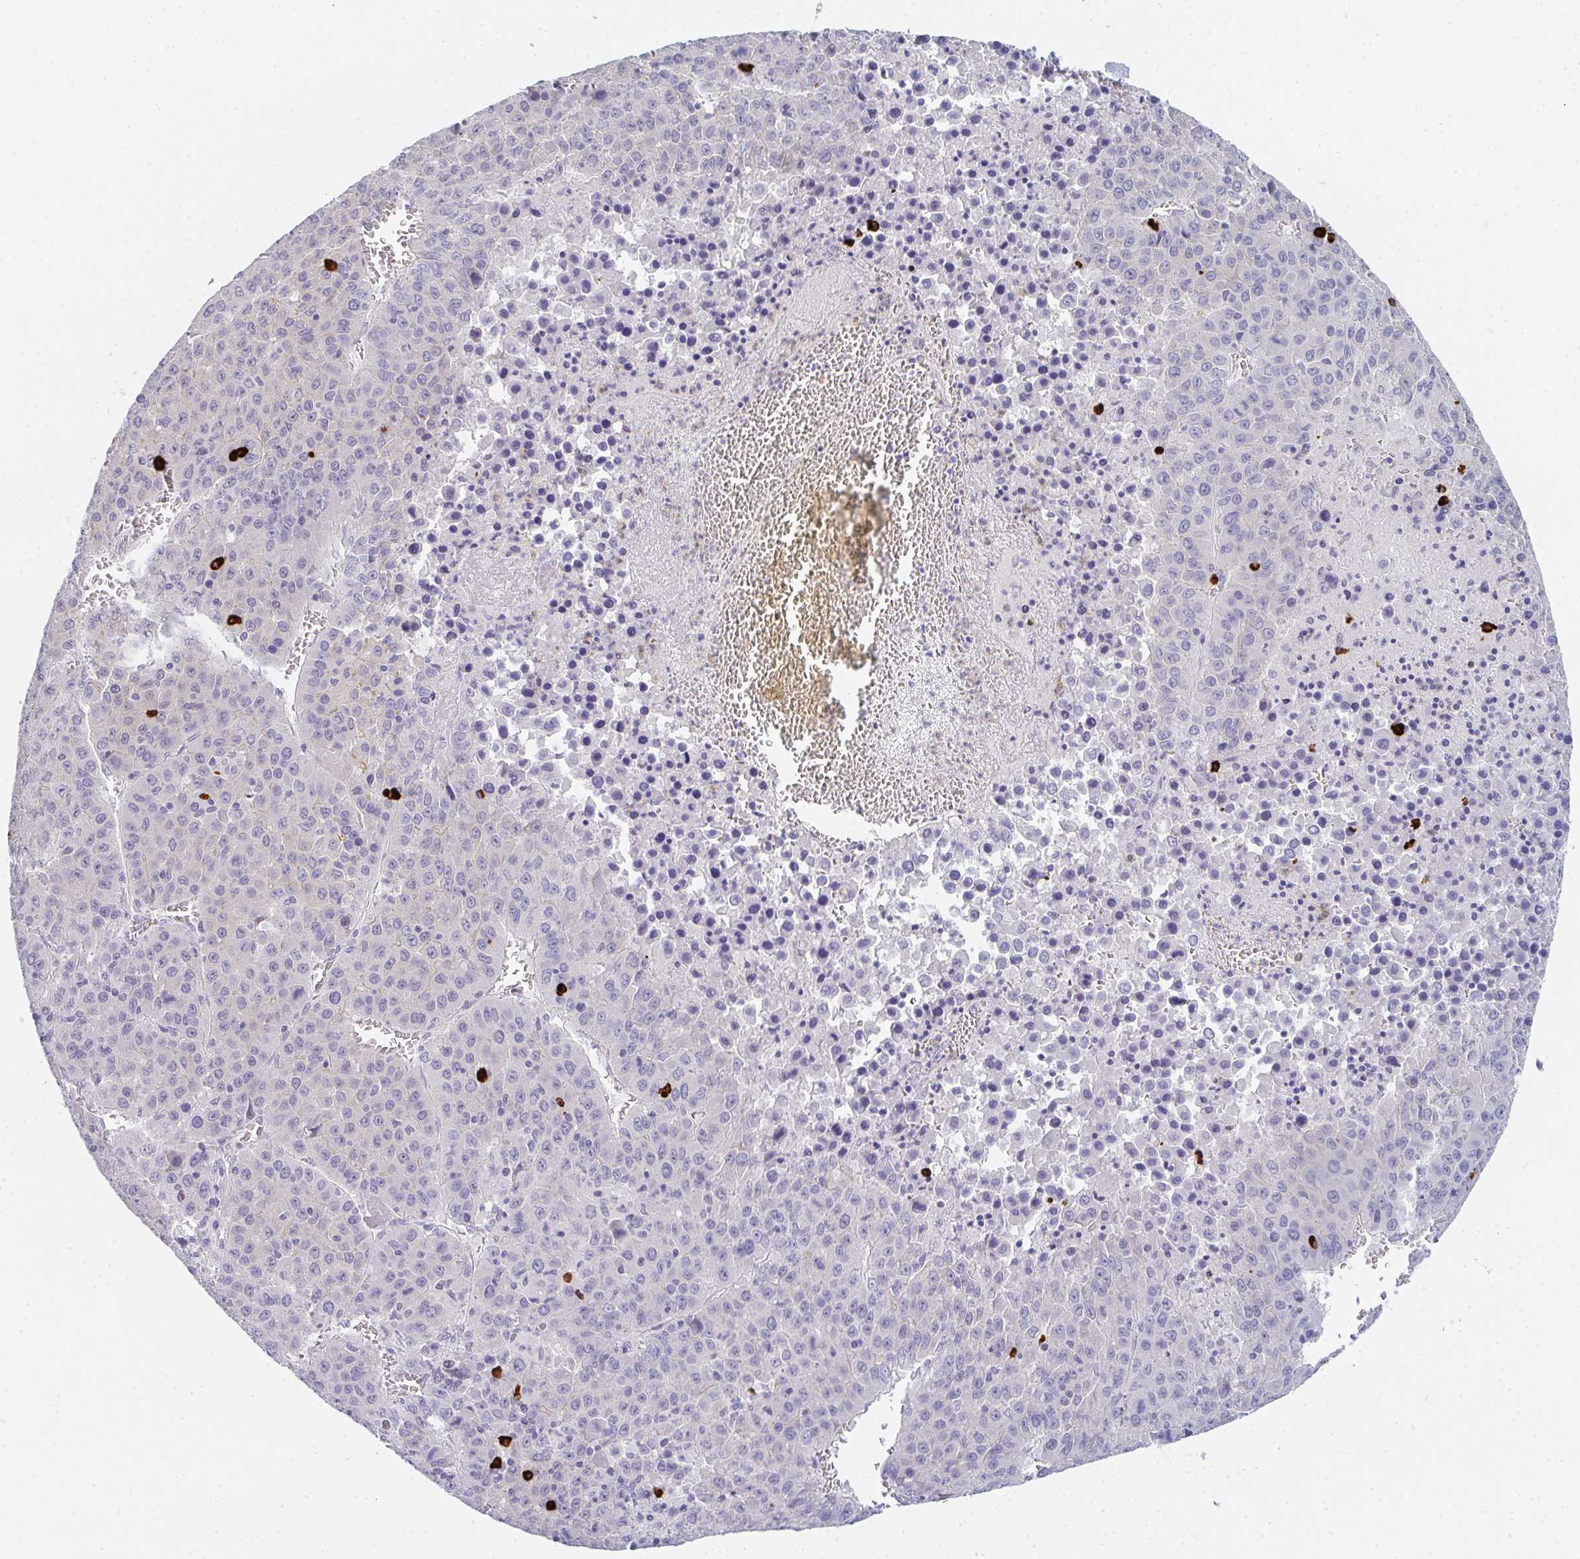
{"staining": {"intensity": "negative", "quantity": "none", "location": "none"}, "tissue": "liver cancer", "cell_type": "Tumor cells", "image_type": "cancer", "snomed": [{"axis": "morphology", "description": "Carcinoma, Hepatocellular, NOS"}, {"axis": "topography", "description": "Liver"}], "caption": "A high-resolution histopathology image shows immunohistochemistry staining of liver cancer, which demonstrates no significant staining in tumor cells.", "gene": "CACNA1S", "patient": {"sex": "female", "age": 53}}